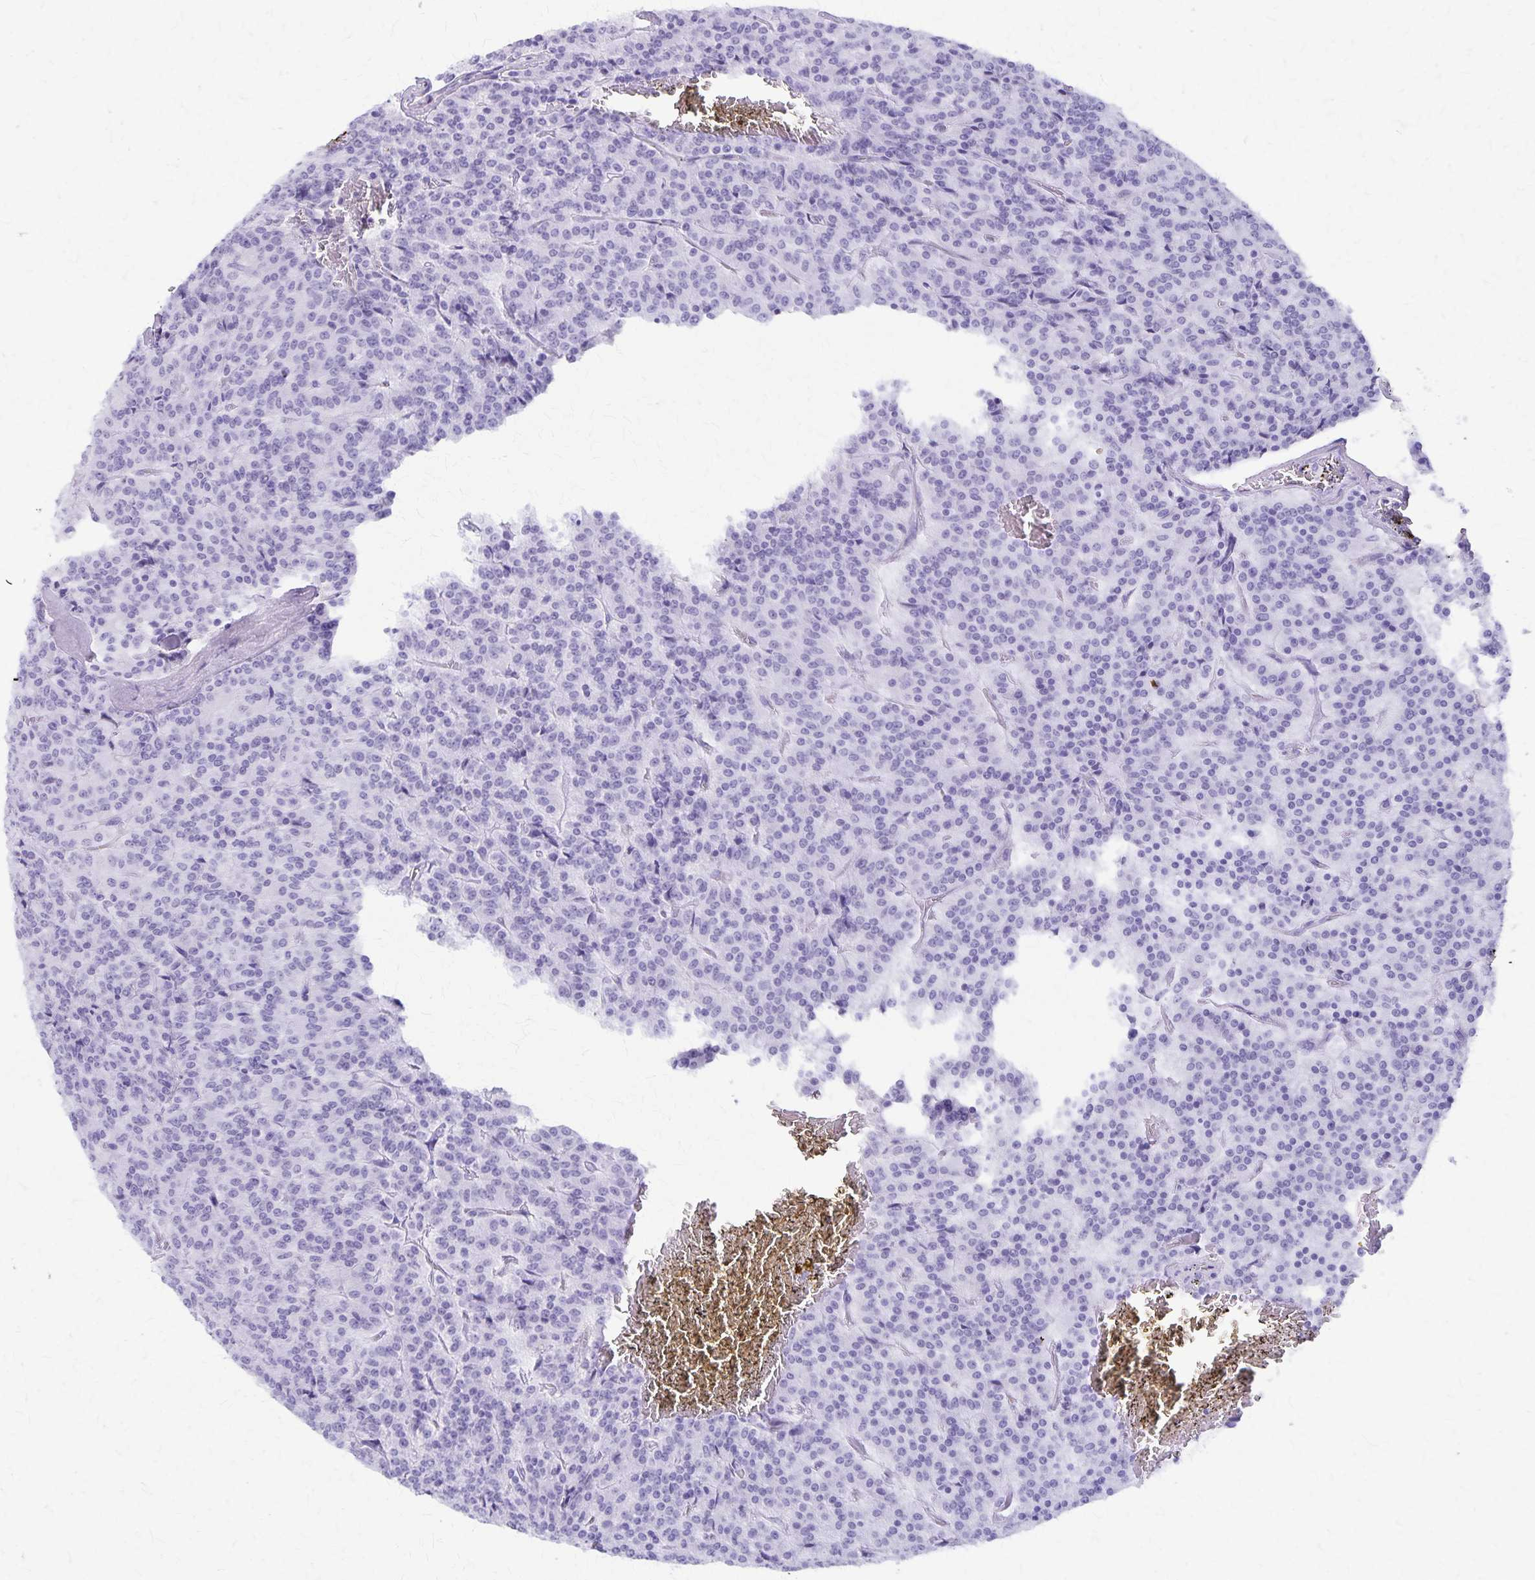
{"staining": {"intensity": "negative", "quantity": "none", "location": "none"}, "tissue": "carcinoid", "cell_type": "Tumor cells", "image_type": "cancer", "snomed": [{"axis": "morphology", "description": "Carcinoid, malignant, NOS"}, {"axis": "topography", "description": "Lung"}], "caption": "A high-resolution photomicrograph shows immunohistochemistry (IHC) staining of carcinoid (malignant), which demonstrates no significant staining in tumor cells.", "gene": "DEFA5", "patient": {"sex": "male", "age": 70}}